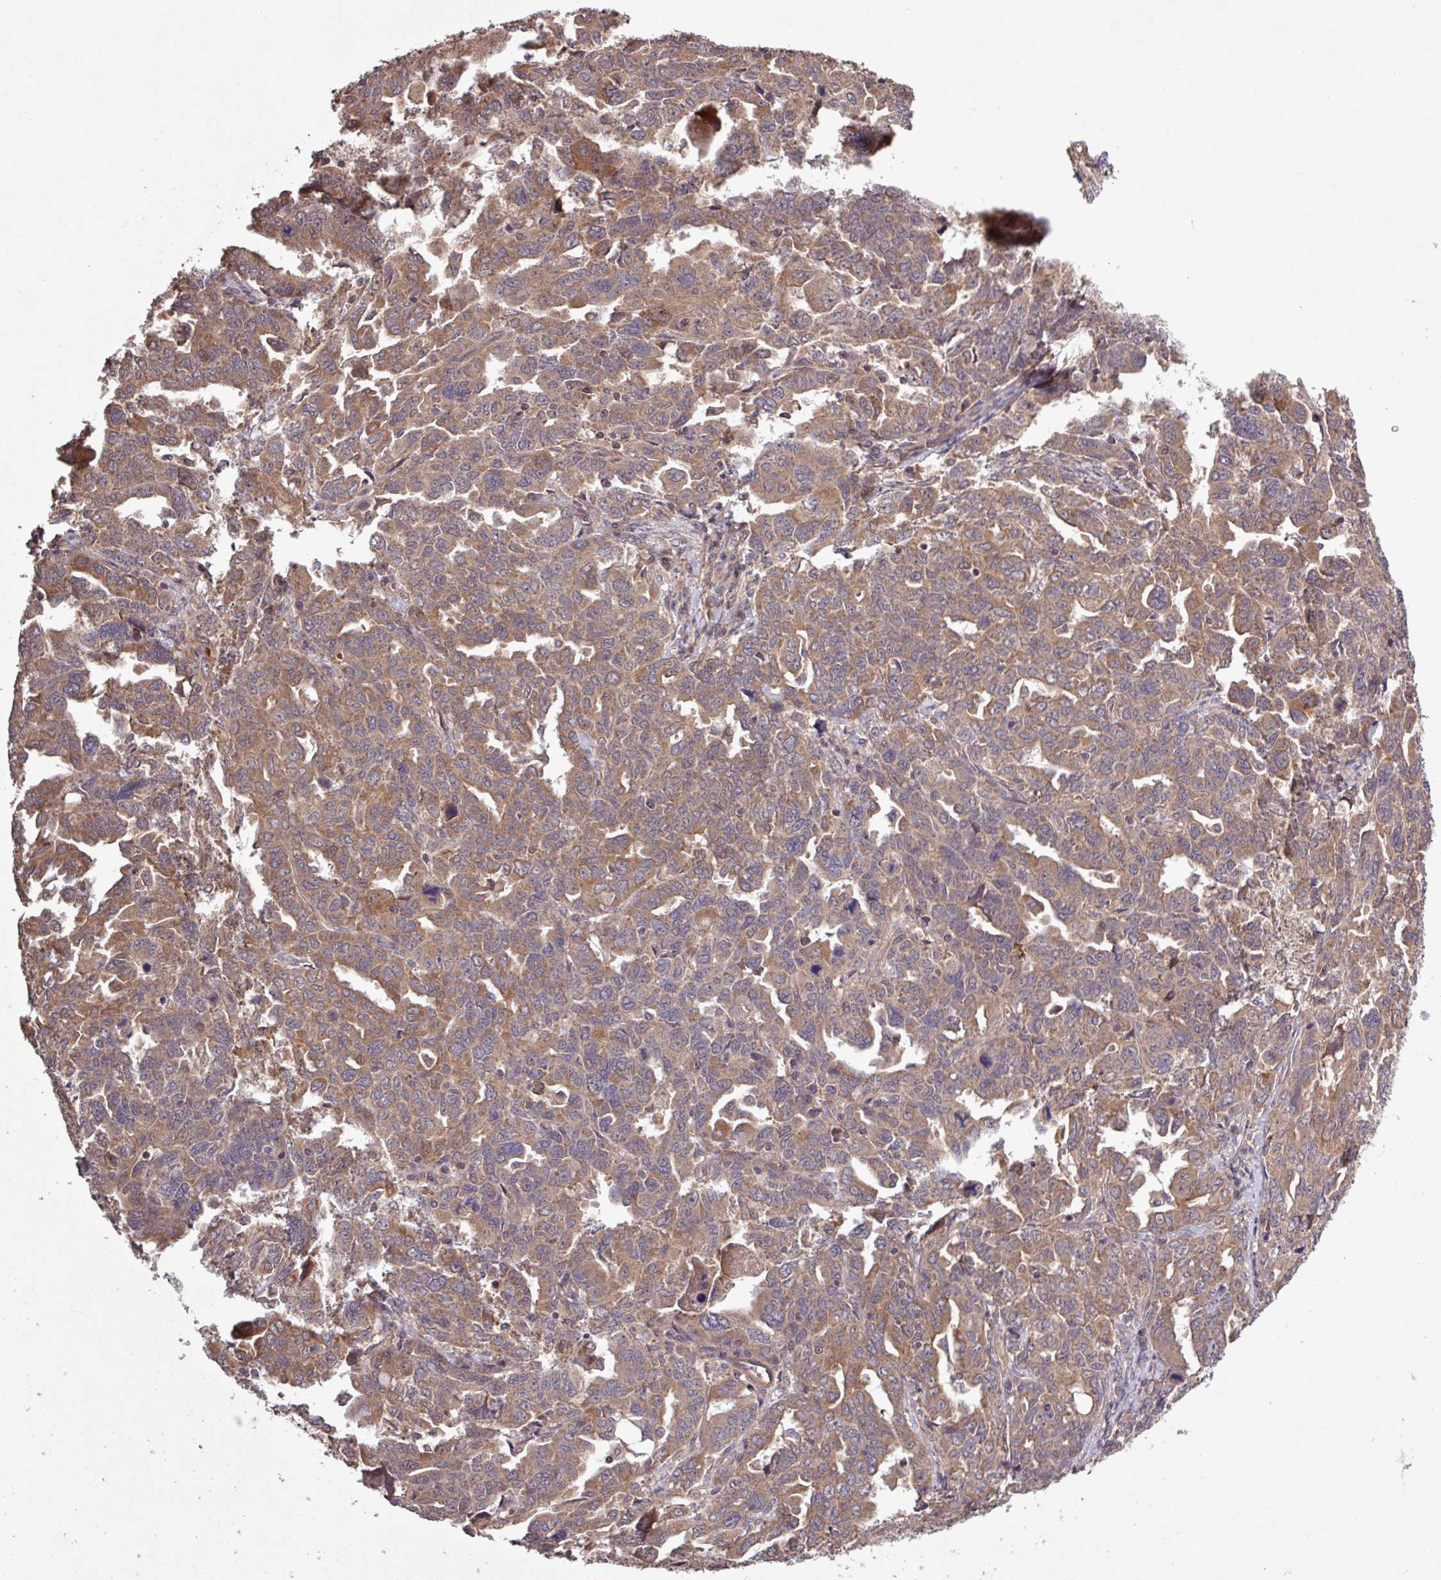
{"staining": {"intensity": "moderate", "quantity": ">75%", "location": "cytoplasmic/membranous"}, "tissue": "ovarian cancer", "cell_type": "Tumor cells", "image_type": "cancer", "snomed": [{"axis": "morphology", "description": "Adenocarcinoma, NOS"}, {"axis": "morphology", "description": "Carcinoma, endometroid"}, {"axis": "topography", "description": "Ovary"}], "caption": "Immunohistochemistry micrograph of human ovarian cancer stained for a protein (brown), which displays medium levels of moderate cytoplasmic/membranous expression in approximately >75% of tumor cells.", "gene": "TRABD2A", "patient": {"sex": "female", "age": 72}}